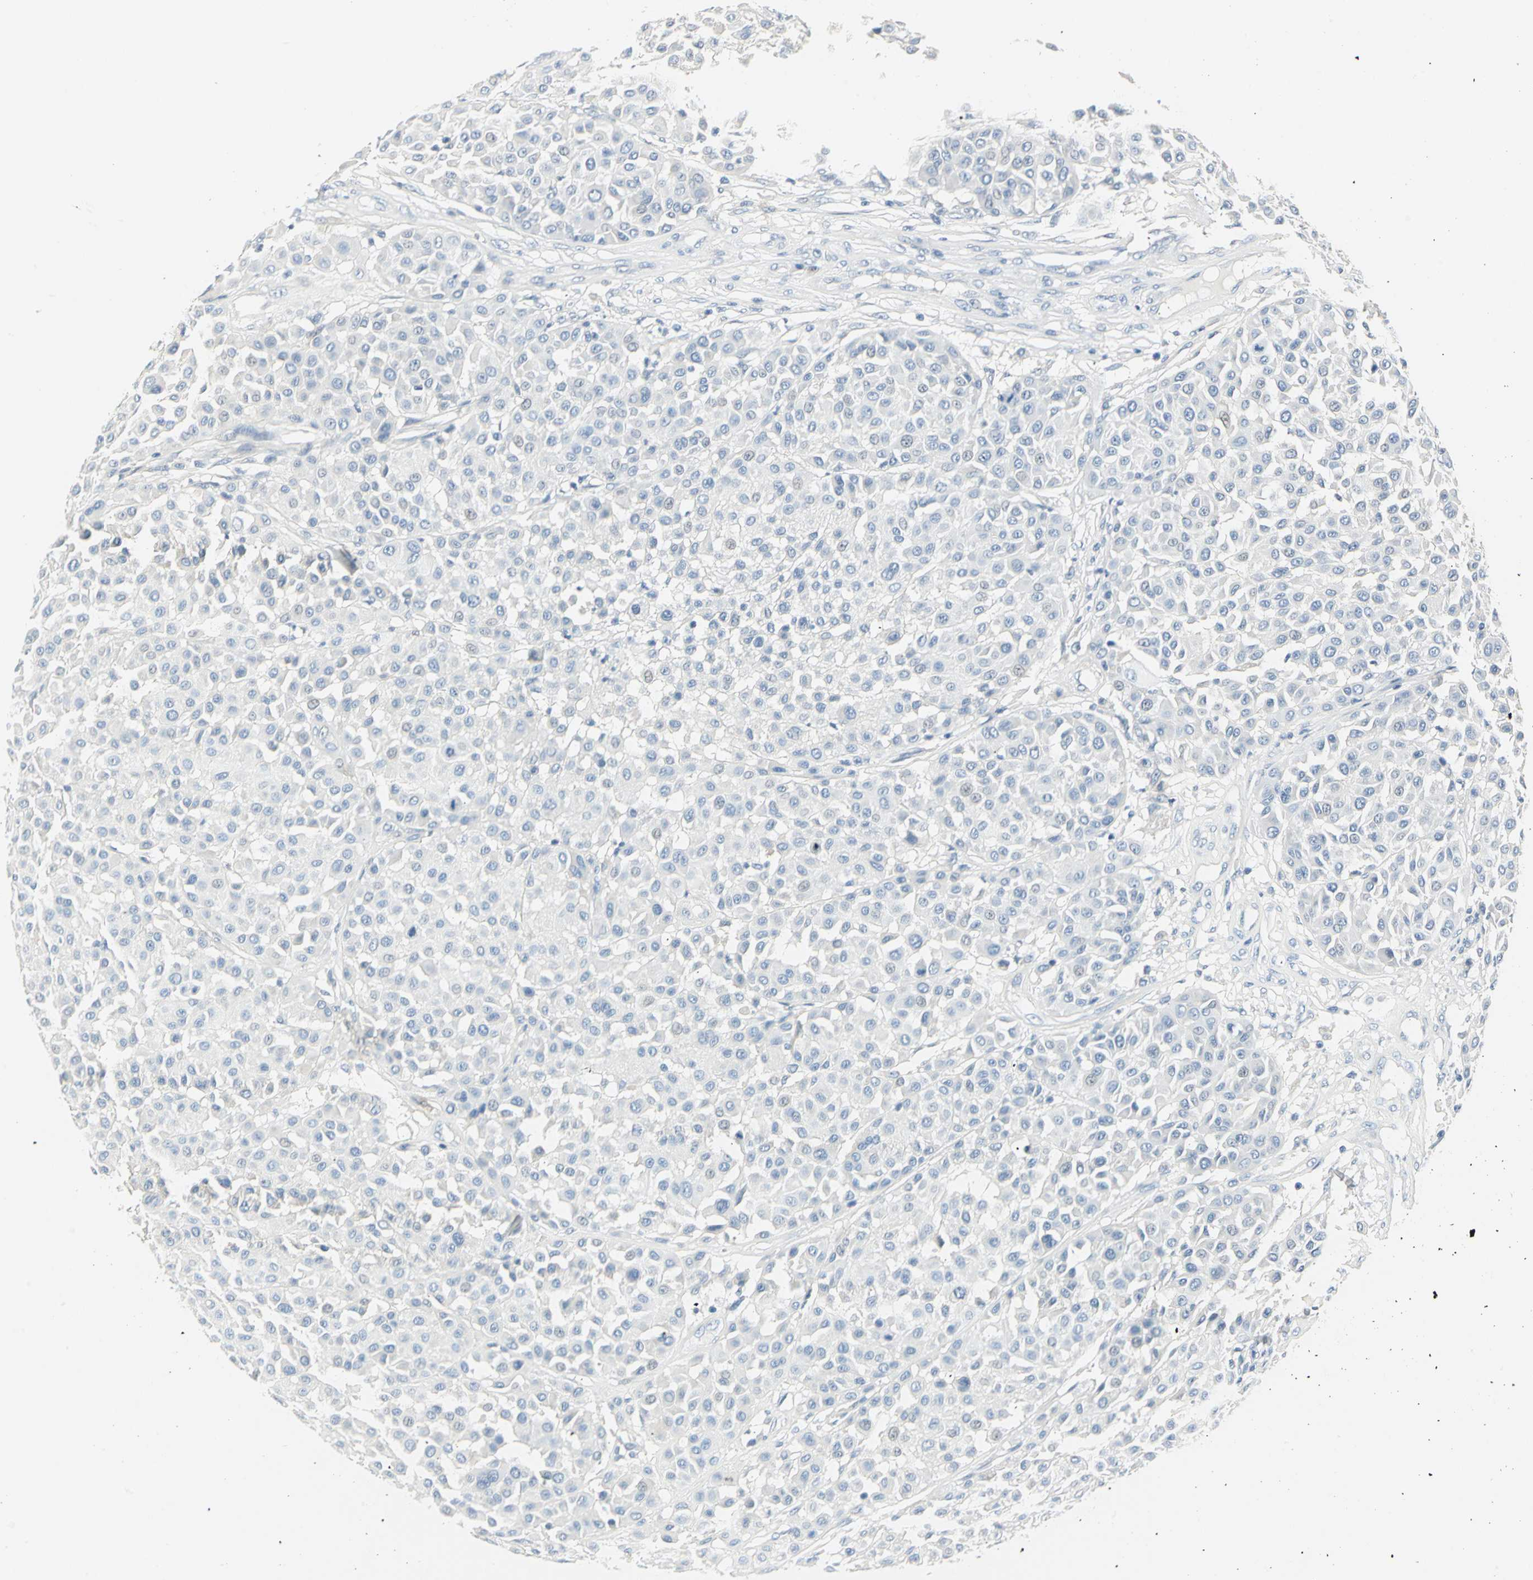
{"staining": {"intensity": "negative", "quantity": "none", "location": "none"}, "tissue": "melanoma", "cell_type": "Tumor cells", "image_type": "cancer", "snomed": [{"axis": "morphology", "description": "Malignant melanoma, Metastatic site"}, {"axis": "topography", "description": "Soft tissue"}], "caption": "This is an IHC image of melanoma. There is no positivity in tumor cells.", "gene": "UCHL1", "patient": {"sex": "male", "age": 41}}